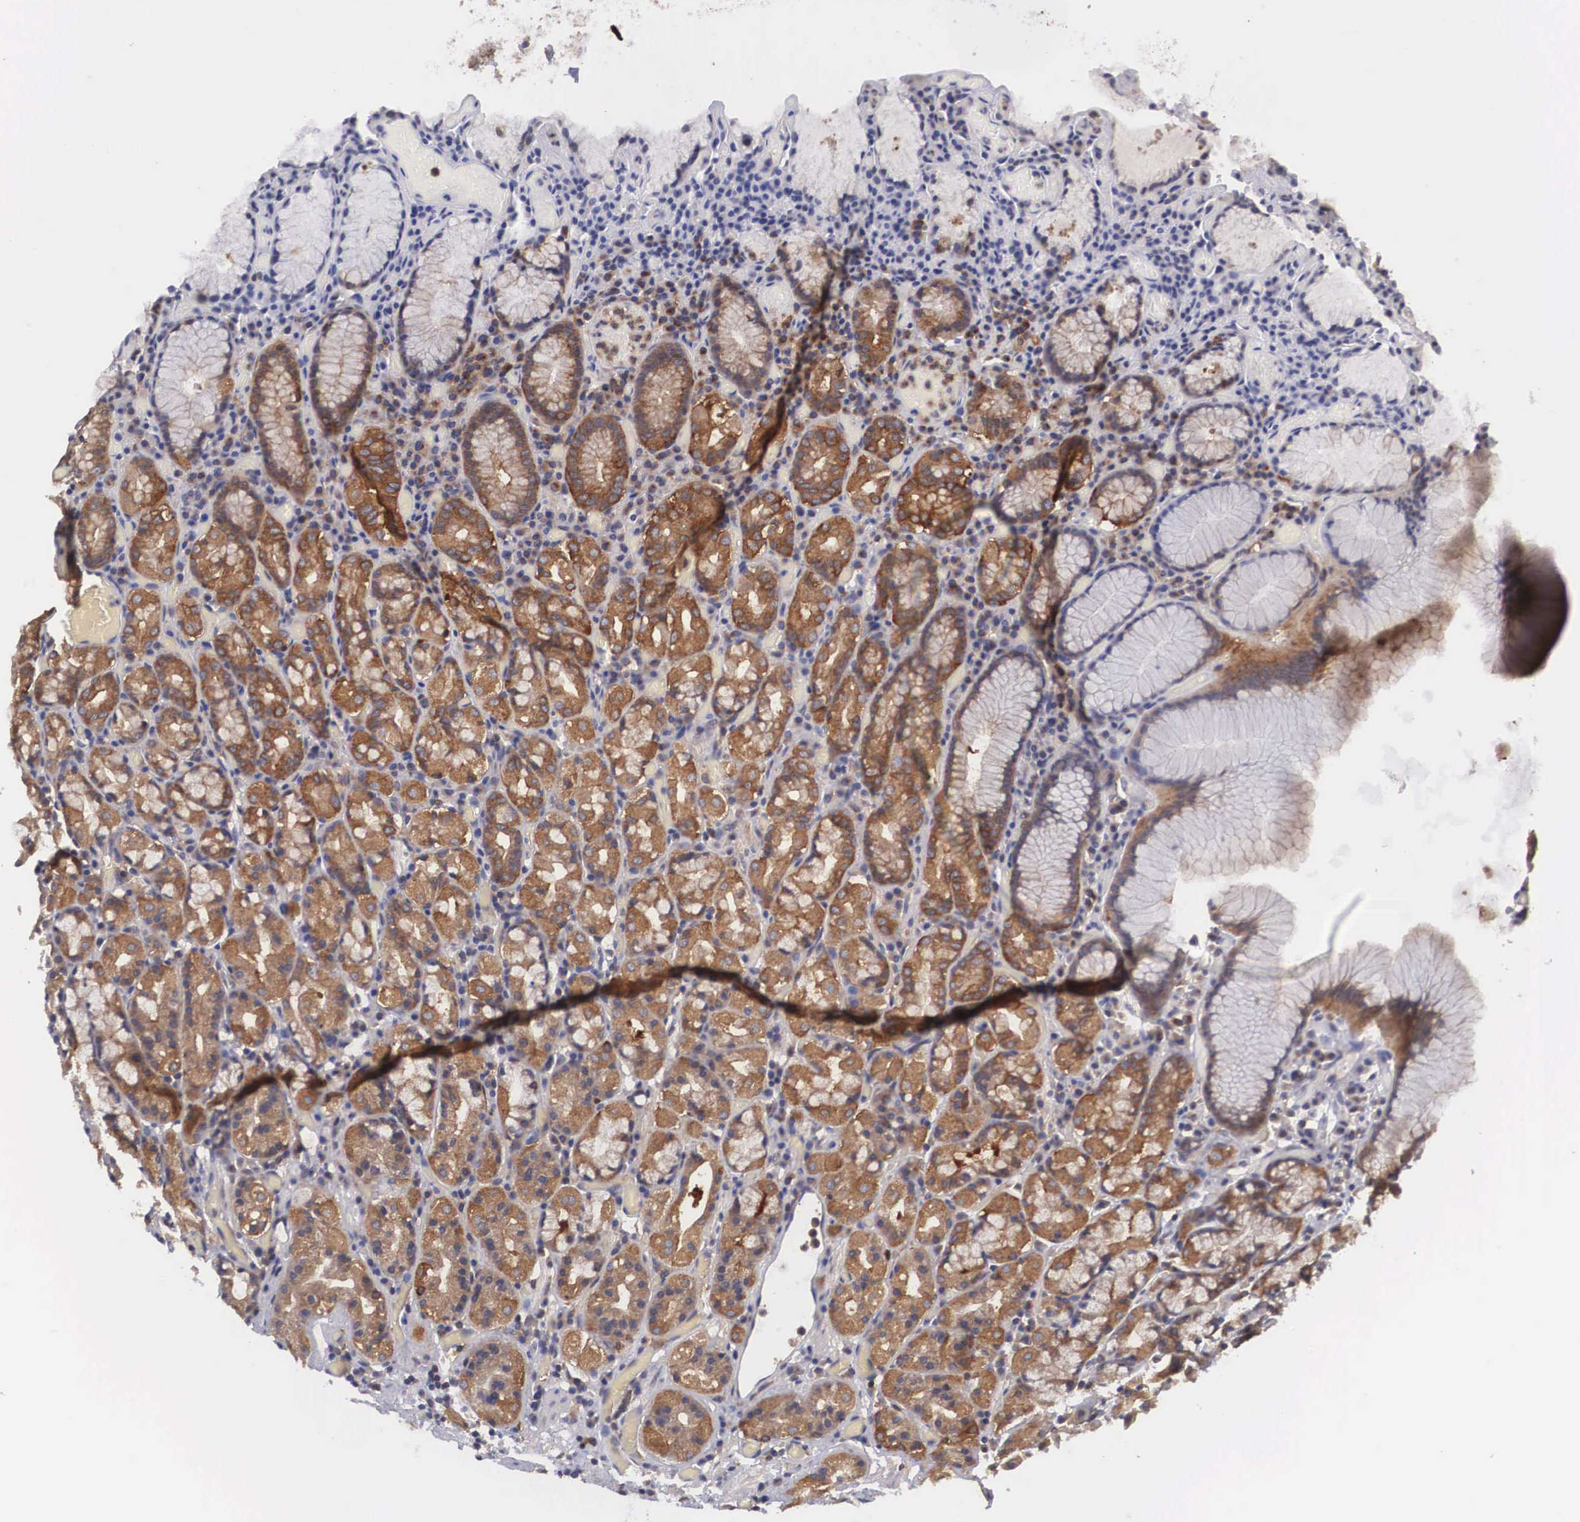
{"staining": {"intensity": "moderate", "quantity": ">75%", "location": "cytoplasmic/membranous"}, "tissue": "stomach", "cell_type": "Glandular cells", "image_type": "normal", "snomed": [{"axis": "morphology", "description": "Normal tissue, NOS"}, {"axis": "topography", "description": "Stomach, lower"}], "caption": "Benign stomach reveals moderate cytoplasmic/membranous staining in approximately >75% of glandular cells (Stains: DAB (3,3'-diaminobenzidine) in brown, nuclei in blue, Microscopy: brightfield microscopy at high magnification)..", "gene": "GRIPAP1", "patient": {"sex": "male", "age": 58}}